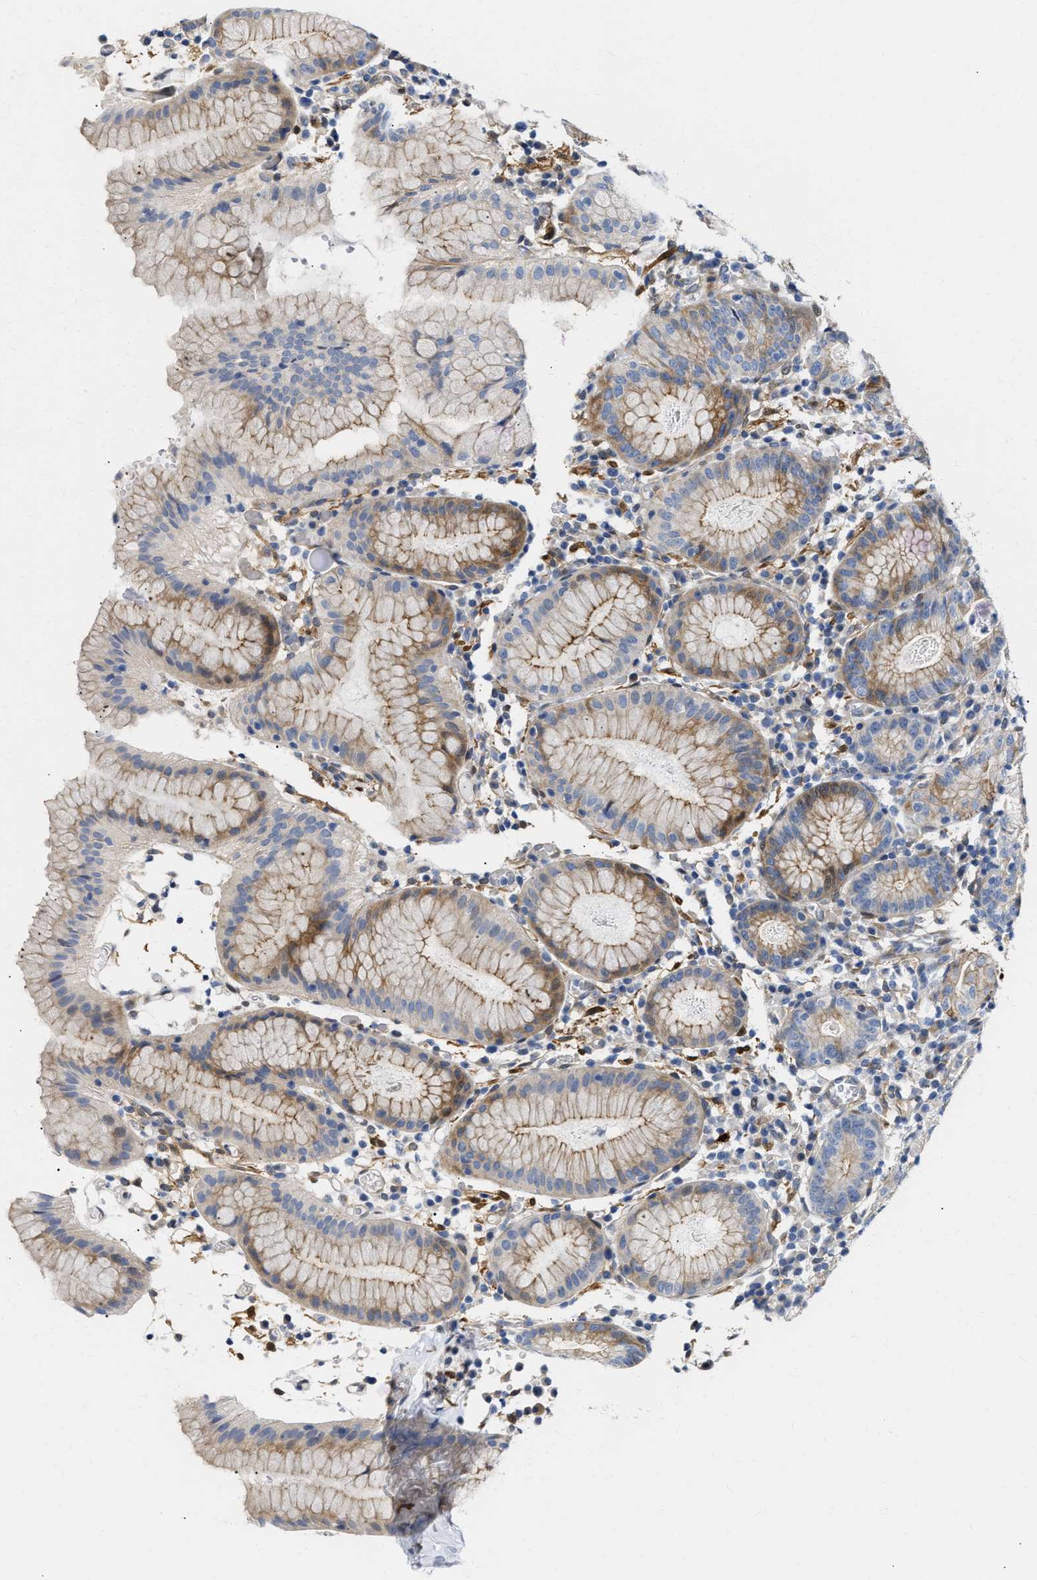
{"staining": {"intensity": "moderate", "quantity": "<25%", "location": "cytoplasmic/membranous"}, "tissue": "stomach", "cell_type": "Glandular cells", "image_type": "normal", "snomed": [{"axis": "morphology", "description": "Normal tissue, NOS"}, {"axis": "topography", "description": "Stomach"}, {"axis": "topography", "description": "Stomach, lower"}], "caption": "Immunohistochemistry (IHC) (DAB (3,3'-diaminobenzidine)) staining of normal human stomach shows moderate cytoplasmic/membranous protein staining in approximately <25% of glandular cells. (Stains: DAB (3,3'-diaminobenzidine) in brown, nuclei in blue, Microscopy: brightfield microscopy at high magnification).", "gene": "FHL1", "patient": {"sex": "female", "age": 75}}